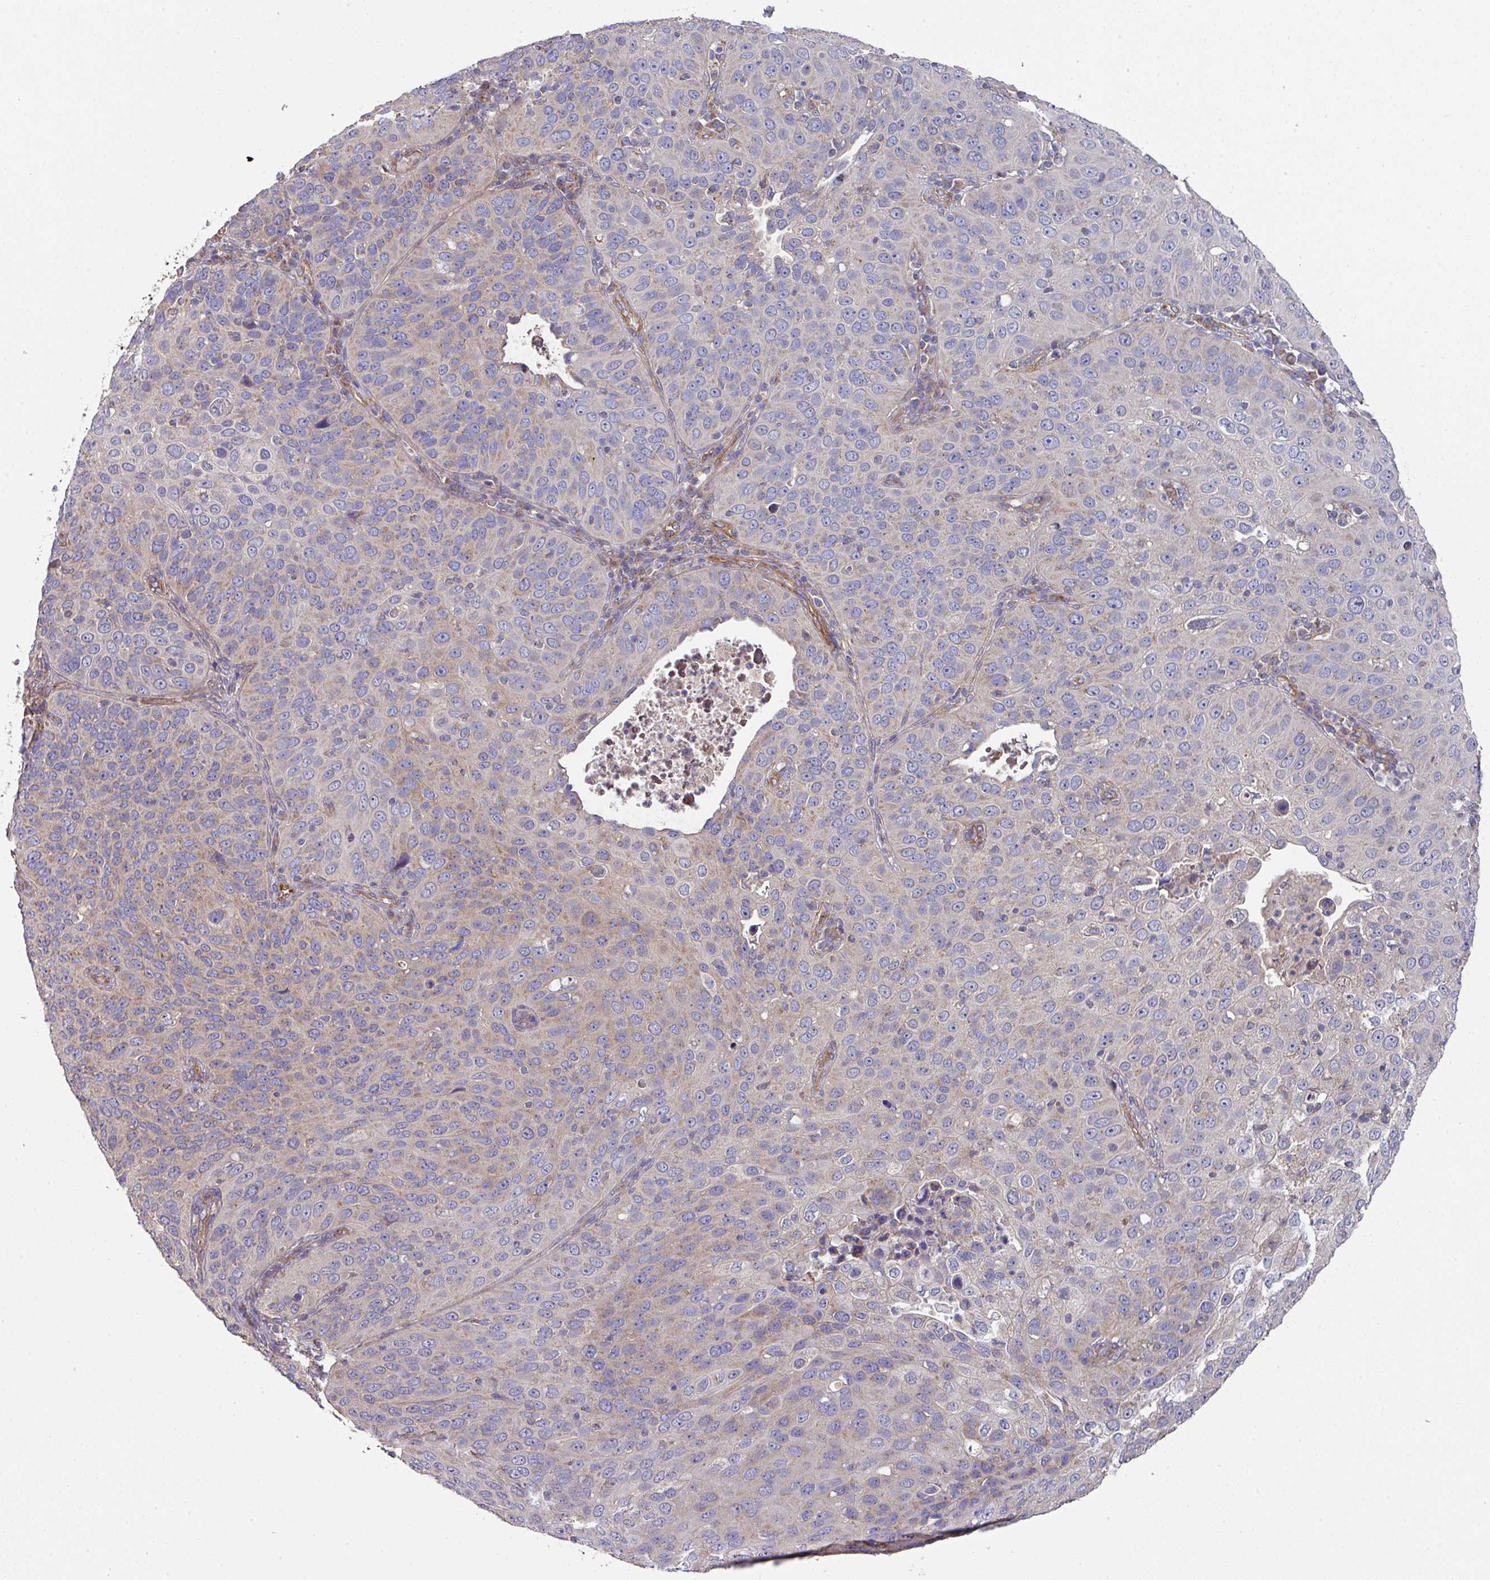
{"staining": {"intensity": "weak", "quantity": "<25%", "location": "cytoplasmic/membranous"}, "tissue": "cervical cancer", "cell_type": "Tumor cells", "image_type": "cancer", "snomed": [{"axis": "morphology", "description": "Squamous cell carcinoma, NOS"}, {"axis": "topography", "description": "Cervix"}], "caption": "Squamous cell carcinoma (cervical) stained for a protein using immunohistochemistry exhibits no staining tumor cells.", "gene": "DCAF12L2", "patient": {"sex": "female", "age": 36}}